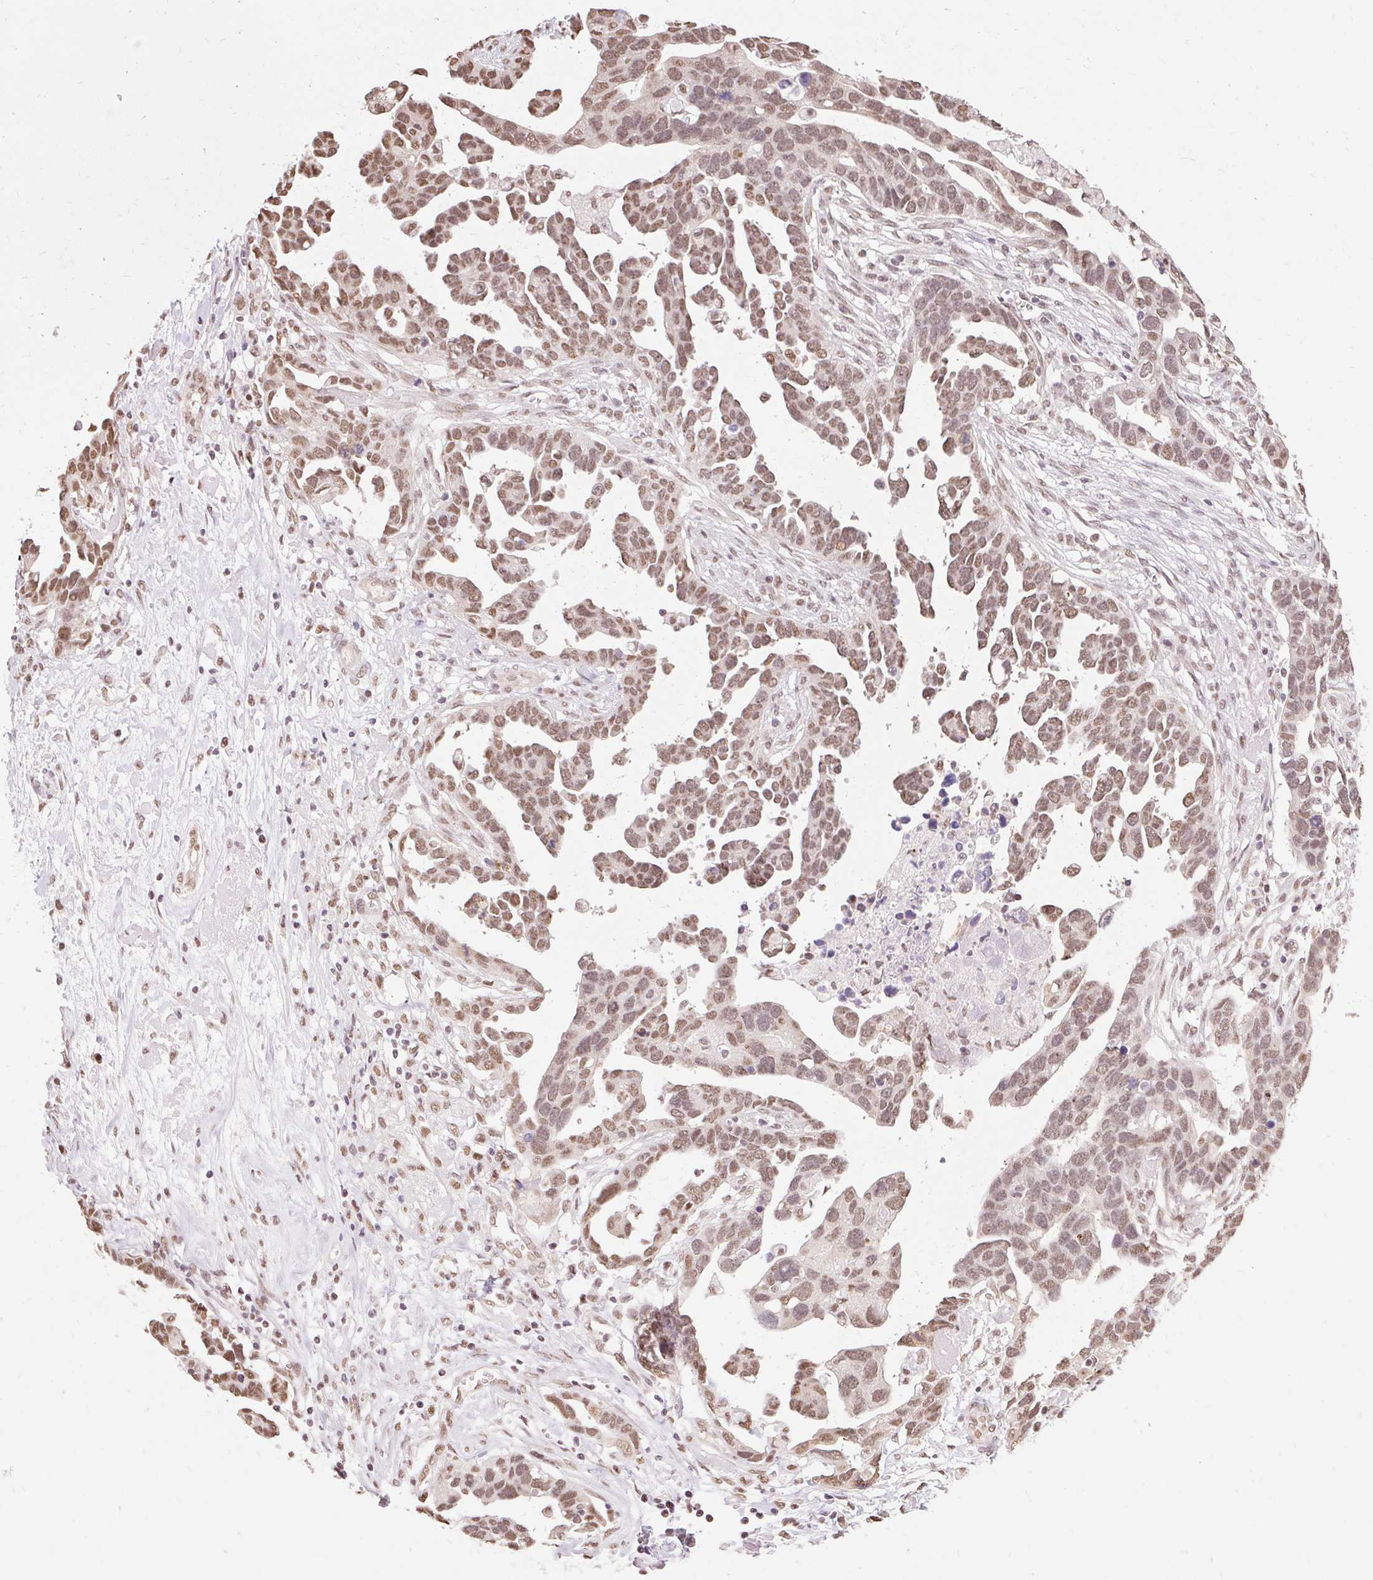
{"staining": {"intensity": "moderate", "quantity": ">75%", "location": "nuclear"}, "tissue": "ovarian cancer", "cell_type": "Tumor cells", "image_type": "cancer", "snomed": [{"axis": "morphology", "description": "Cystadenocarcinoma, serous, NOS"}, {"axis": "topography", "description": "Ovary"}], "caption": "There is medium levels of moderate nuclear staining in tumor cells of ovarian cancer, as demonstrated by immunohistochemical staining (brown color).", "gene": "NPIPB12", "patient": {"sex": "female", "age": 54}}